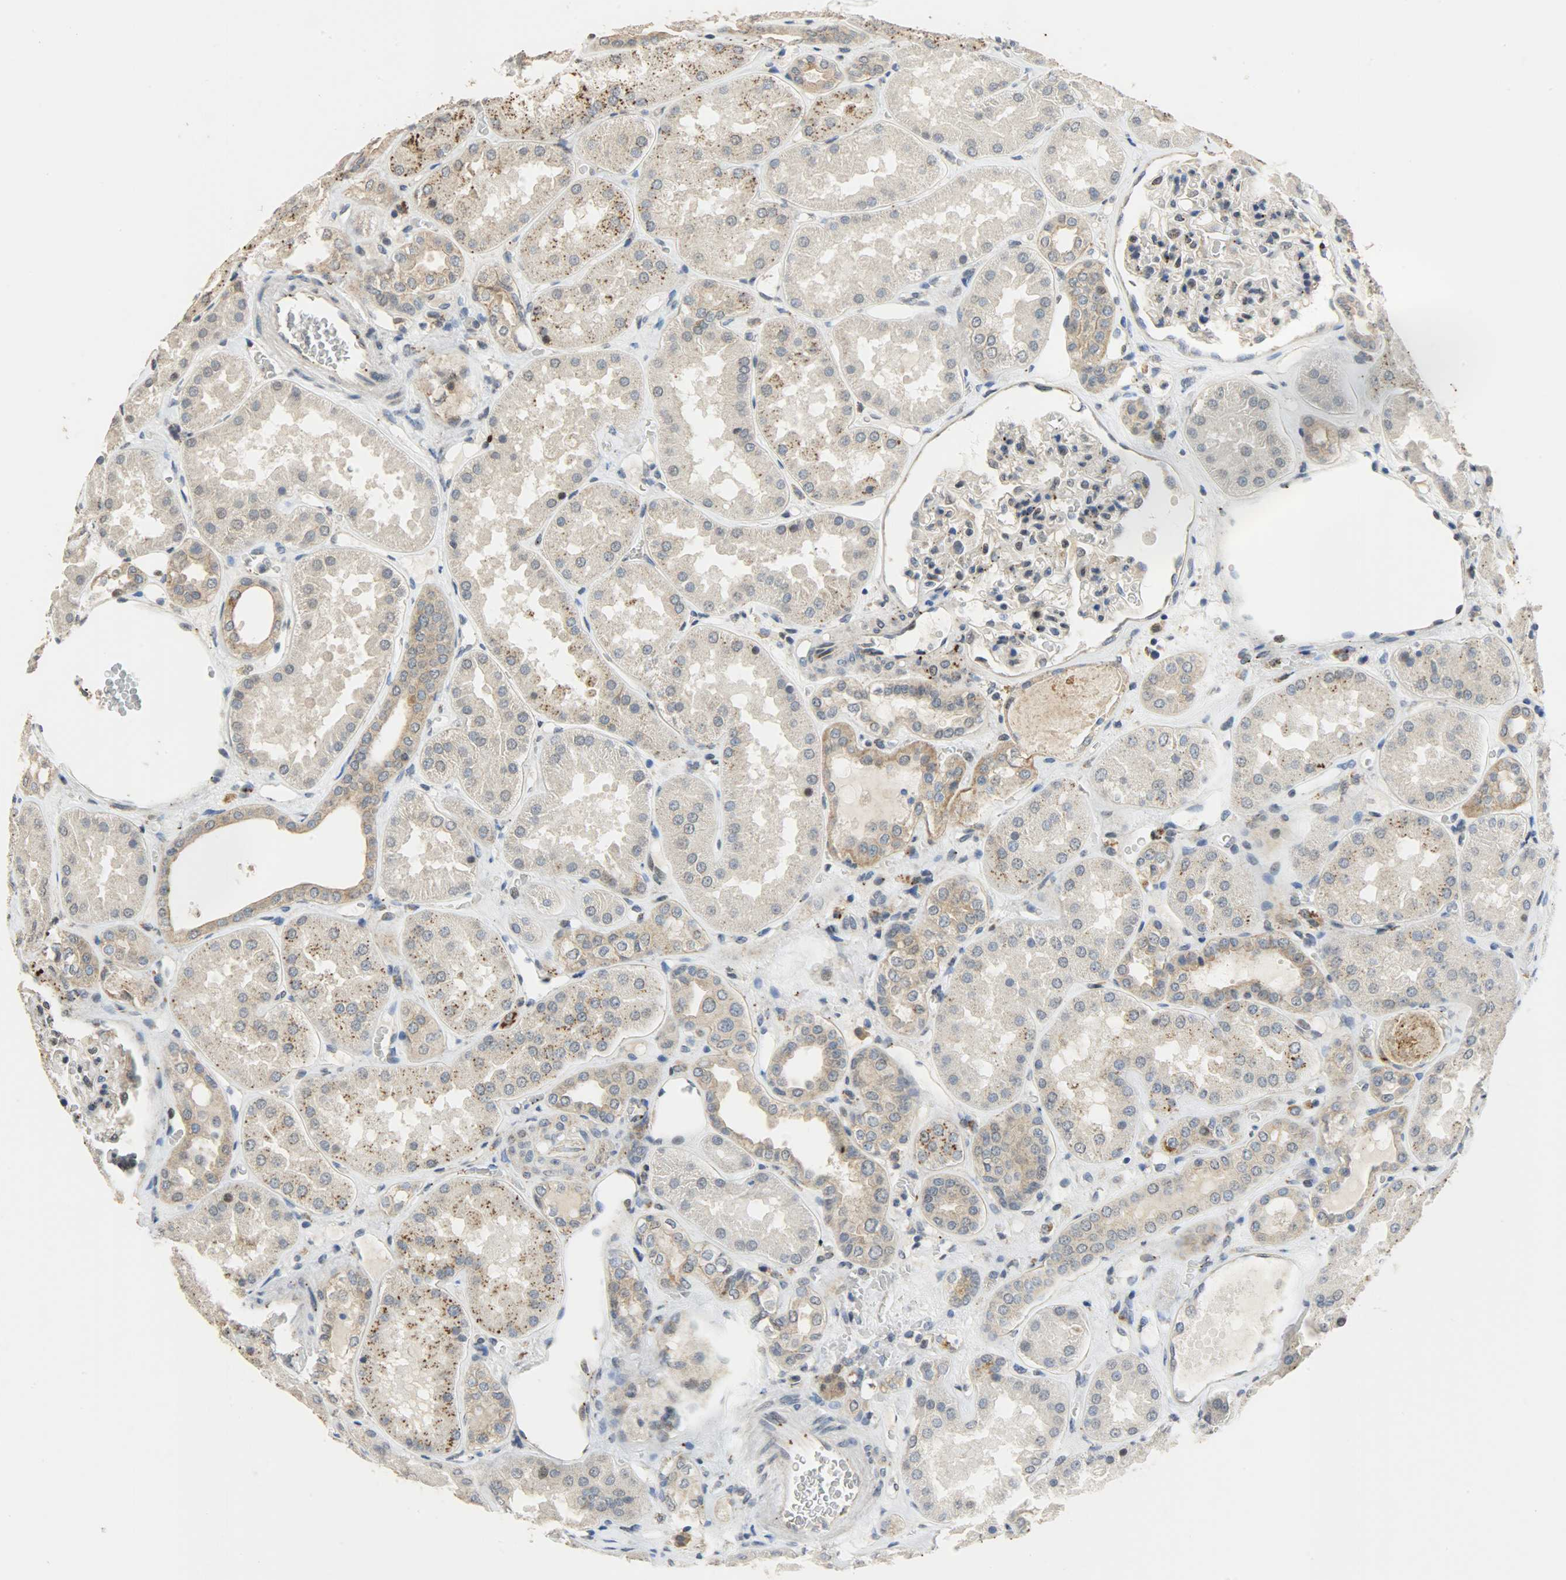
{"staining": {"intensity": "moderate", "quantity": ">75%", "location": "cytoplasmic/membranous"}, "tissue": "kidney", "cell_type": "Cells in glomeruli", "image_type": "normal", "snomed": [{"axis": "morphology", "description": "Normal tissue, NOS"}, {"axis": "topography", "description": "Kidney"}], "caption": "A high-resolution micrograph shows IHC staining of benign kidney, which reveals moderate cytoplasmic/membranous staining in about >75% of cells in glomeruli. The protein is stained brown, and the nuclei are stained in blue (DAB (3,3'-diaminobenzidine) IHC with brightfield microscopy, high magnification).", "gene": "GIT2", "patient": {"sex": "female", "age": 56}}